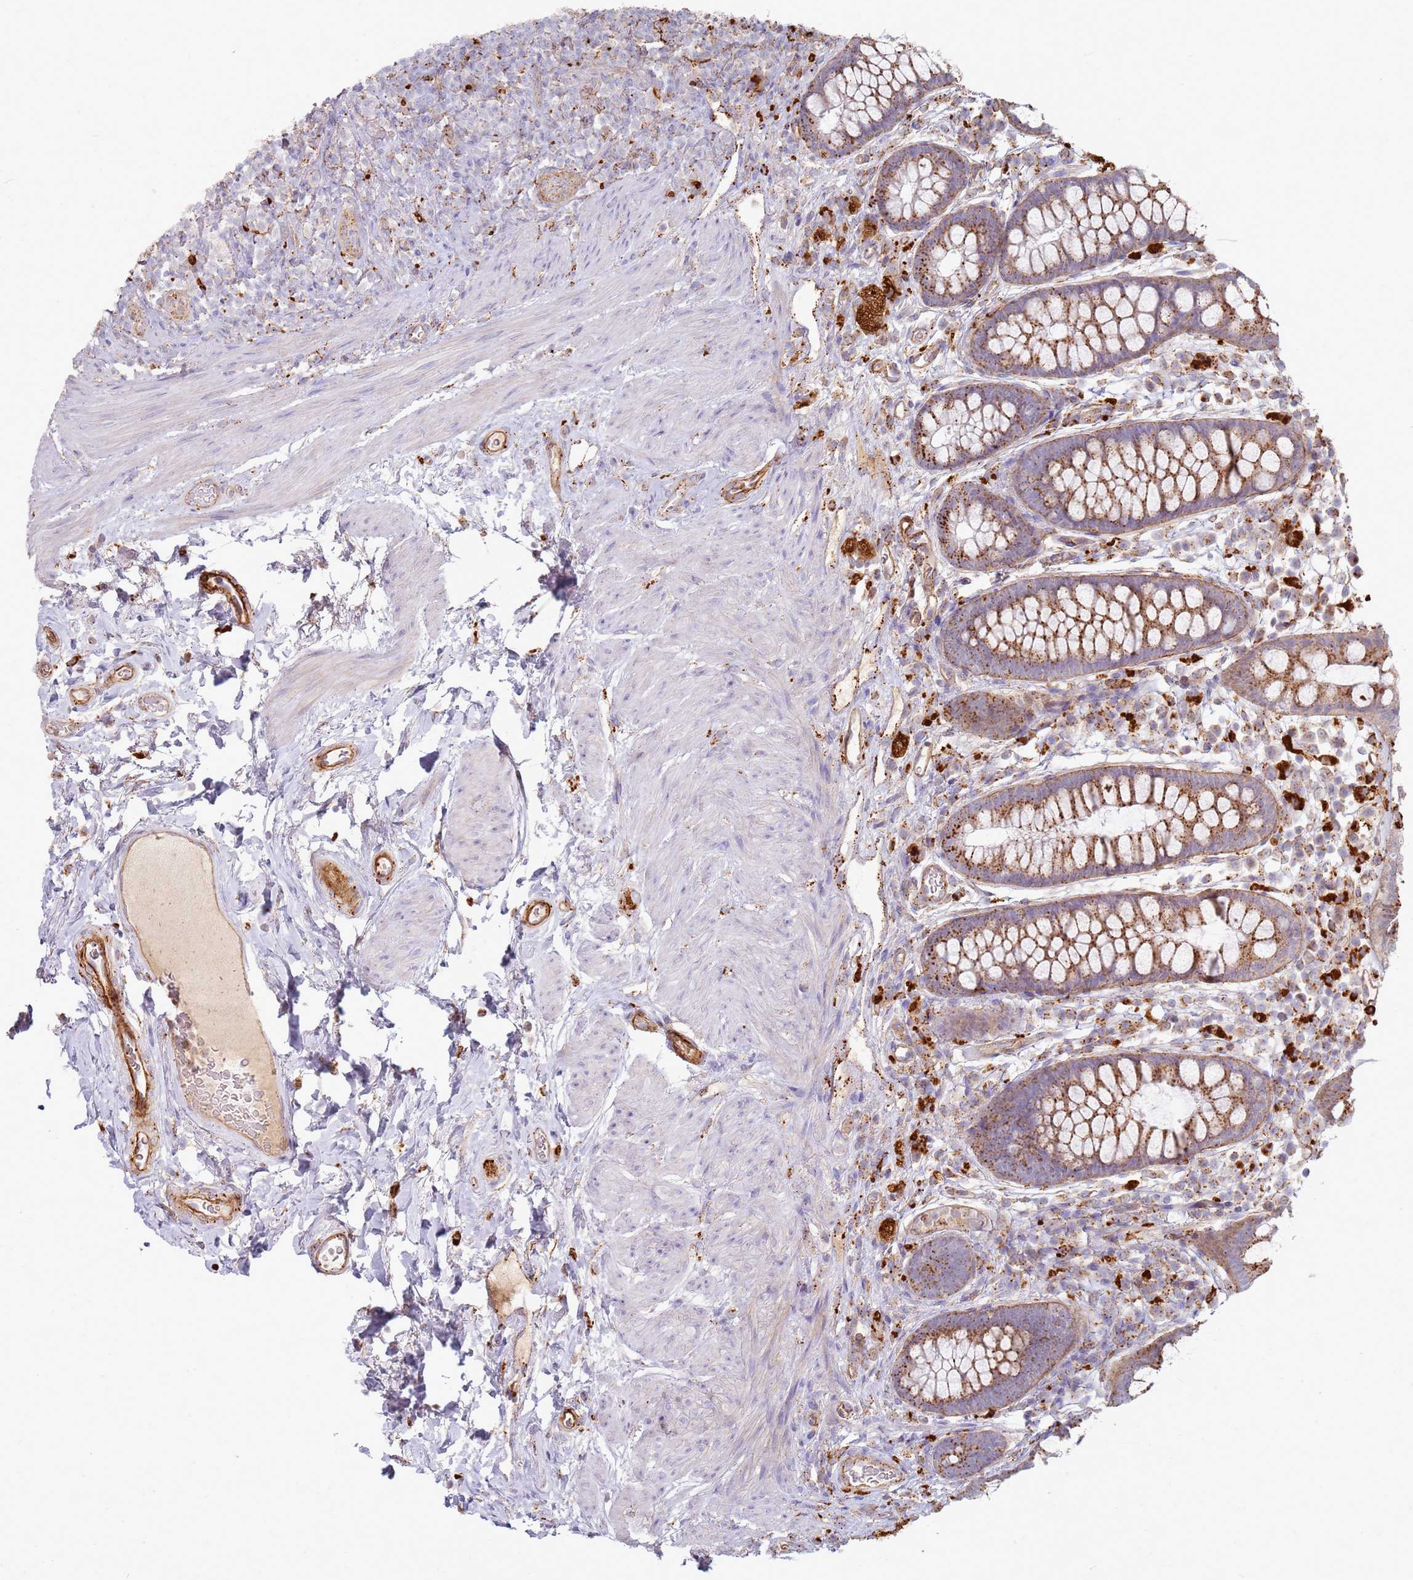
{"staining": {"intensity": "moderate", "quantity": ">75%", "location": "cytoplasmic/membranous"}, "tissue": "rectum", "cell_type": "Glandular cells", "image_type": "normal", "snomed": [{"axis": "morphology", "description": "Normal tissue, NOS"}, {"axis": "topography", "description": "Rectum"}, {"axis": "topography", "description": "Peripheral nerve tissue"}], "caption": "Moderate cytoplasmic/membranous staining is identified in approximately >75% of glandular cells in normal rectum. The staining was performed using DAB (3,3'-diaminobenzidine) to visualize the protein expression in brown, while the nuclei were stained in blue with hematoxylin (Magnification: 20x).", "gene": "TMEM229B", "patient": {"sex": "female", "age": 69}}